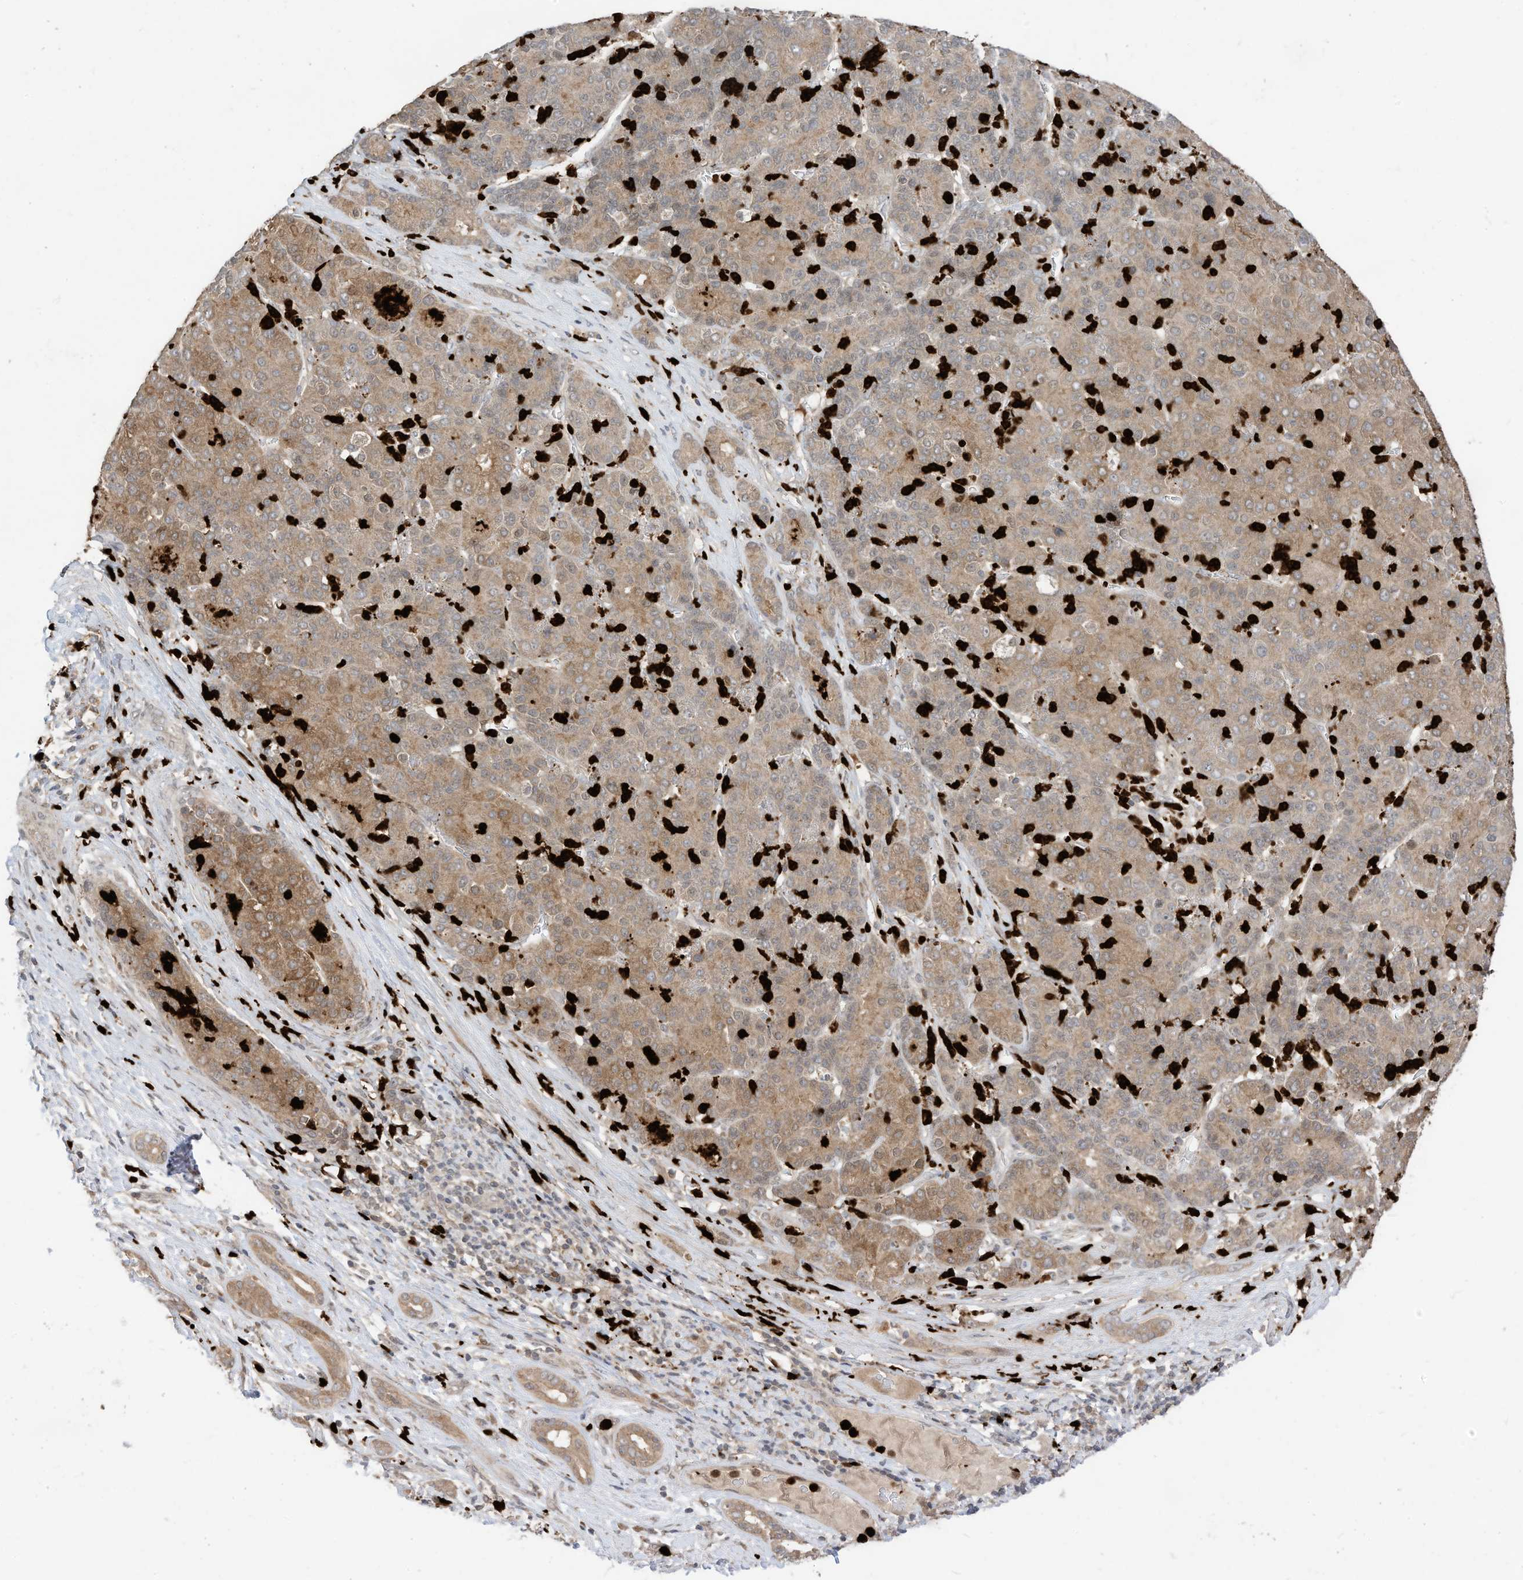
{"staining": {"intensity": "moderate", "quantity": "<25%", "location": "cytoplasmic/membranous"}, "tissue": "liver cancer", "cell_type": "Tumor cells", "image_type": "cancer", "snomed": [{"axis": "morphology", "description": "Carcinoma, Hepatocellular, NOS"}, {"axis": "topography", "description": "Liver"}], "caption": "About <25% of tumor cells in liver hepatocellular carcinoma demonstrate moderate cytoplasmic/membranous protein positivity as visualized by brown immunohistochemical staining.", "gene": "CNKSR1", "patient": {"sex": "male", "age": 65}}